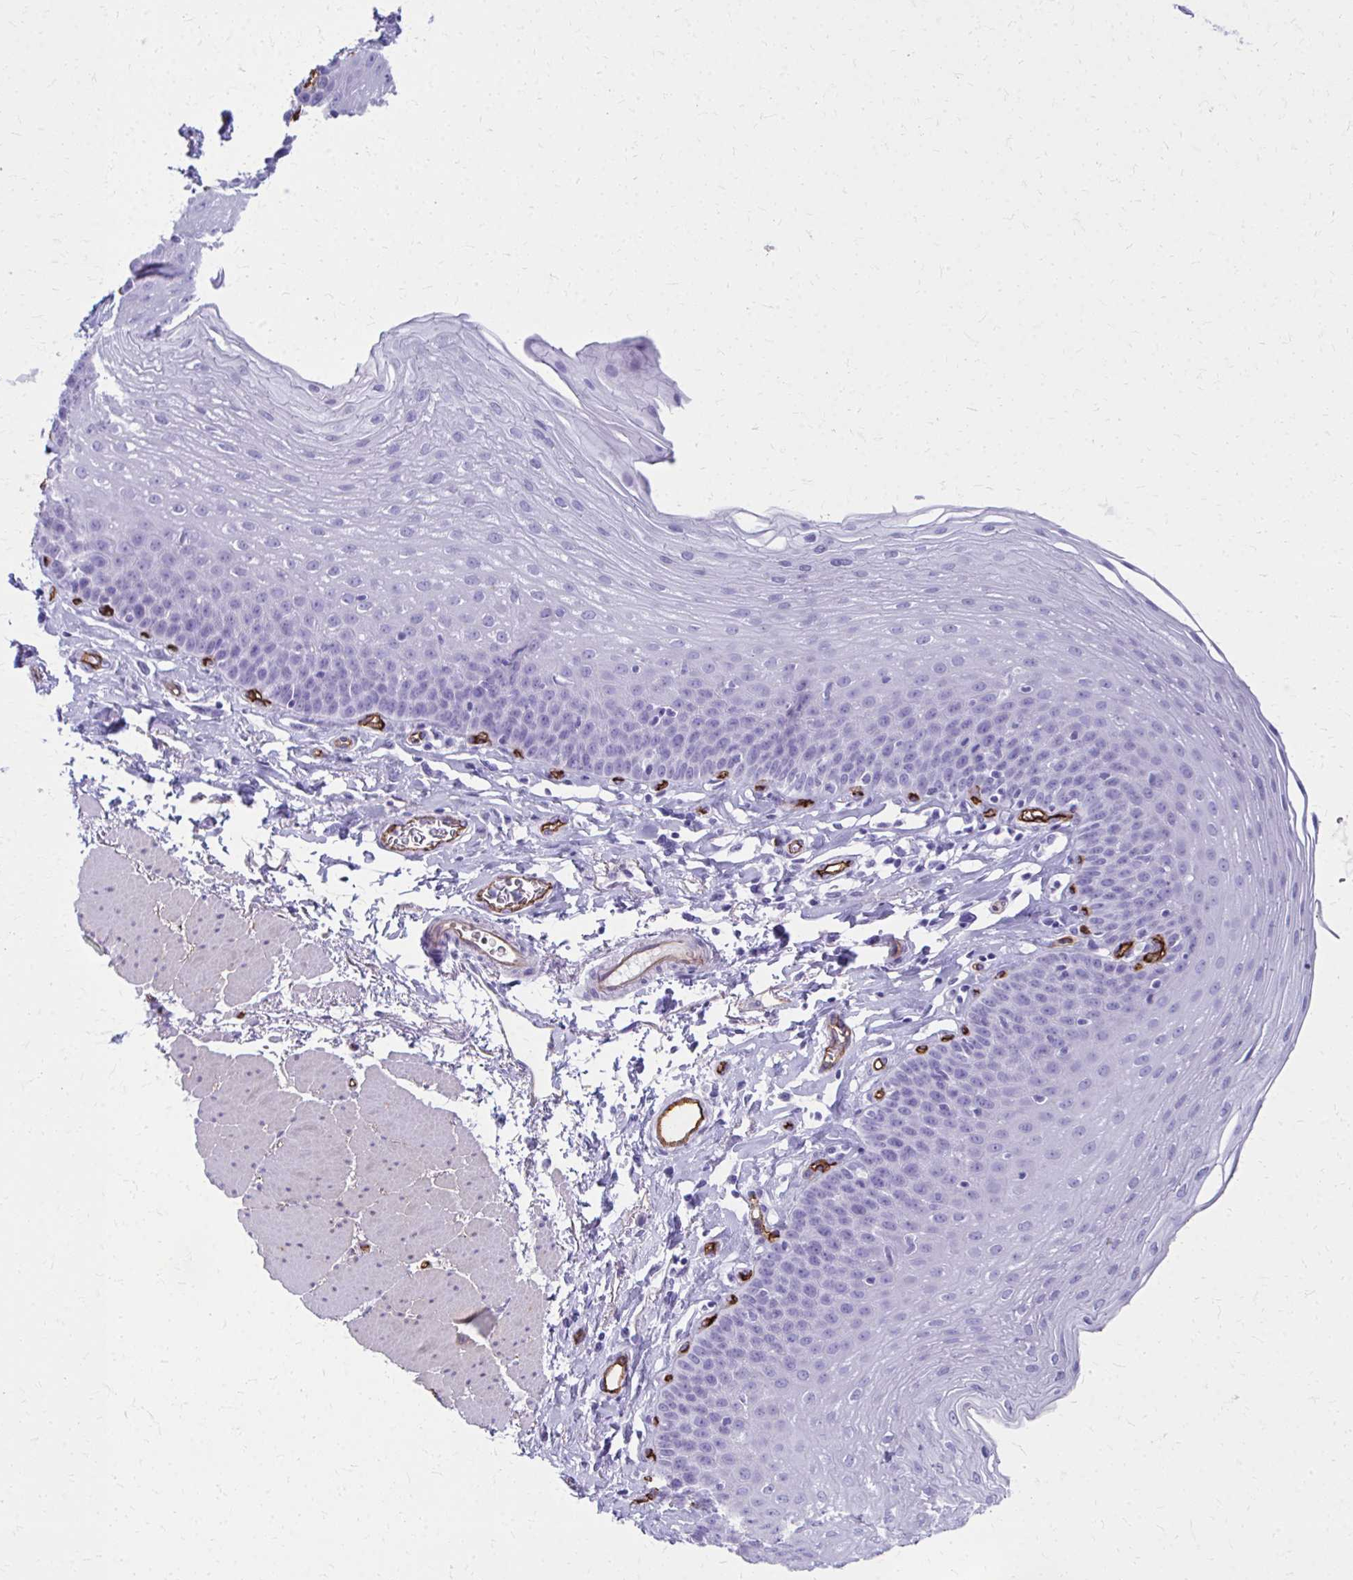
{"staining": {"intensity": "negative", "quantity": "none", "location": "none"}, "tissue": "esophagus", "cell_type": "Squamous epithelial cells", "image_type": "normal", "snomed": [{"axis": "morphology", "description": "Normal tissue, NOS"}, {"axis": "topography", "description": "Esophagus"}], "caption": "The micrograph demonstrates no staining of squamous epithelial cells in normal esophagus. Nuclei are stained in blue.", "gene": "TPSG1", "patient": {"sex": "female", "age": 81}}